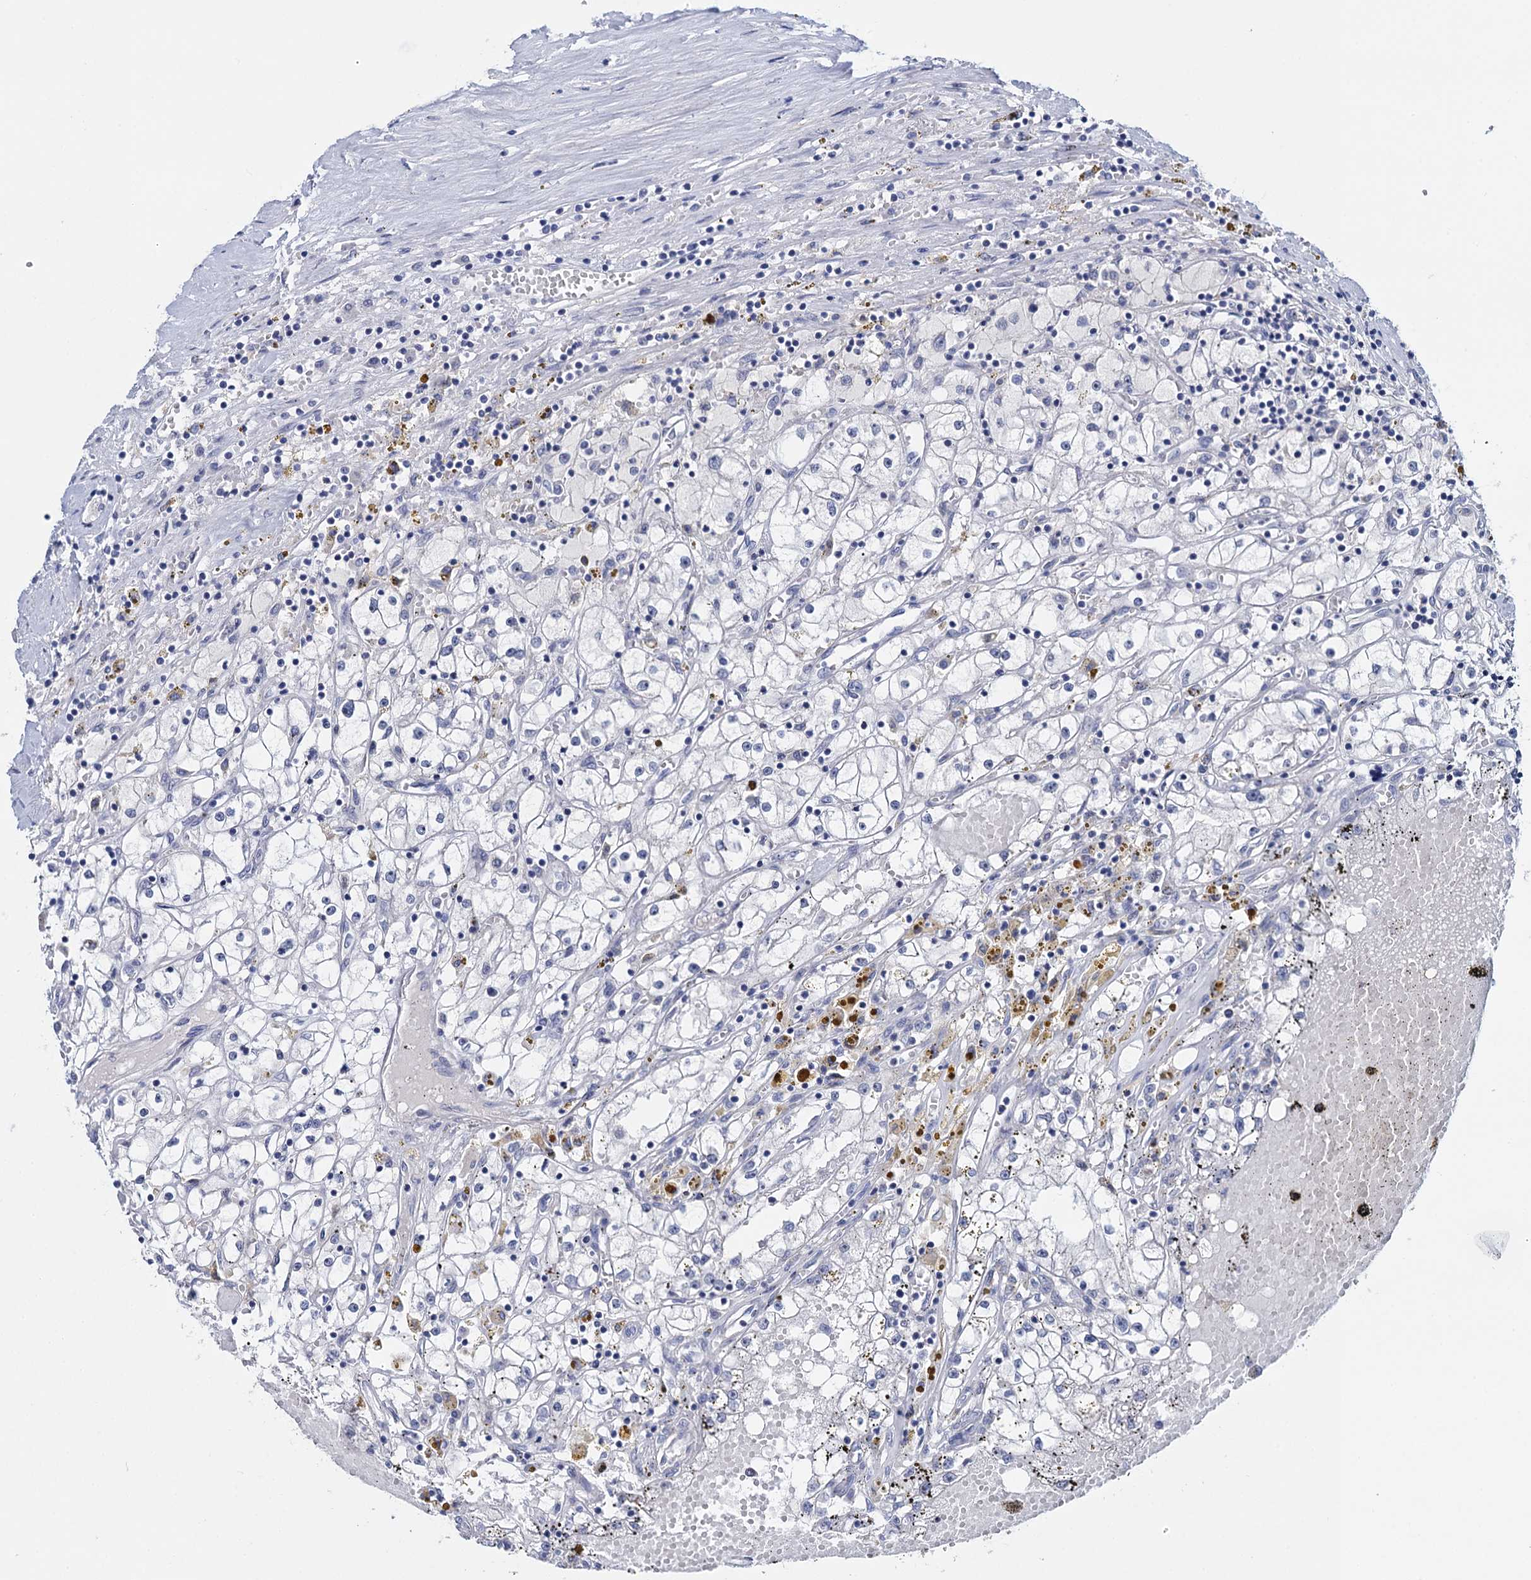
{"staining": {"intensity": "negative", "quantity": "none", "location": "none"}, "tissue": "renal cancer", "cell_type": "Tumor cells", "image_type": "cancer", "snomed": [{"axis": "morphology", "description": "Adenocarcinoma, NOS"}, {"axis": "topography", "description": "Kidney"}], "caption": "This is a micrograph of immunohistochemistry staining of renal cancer, which shows no positivity in tumor cells.", "gene": "SFN", "patient": {"sex": "male", "age": 56}}